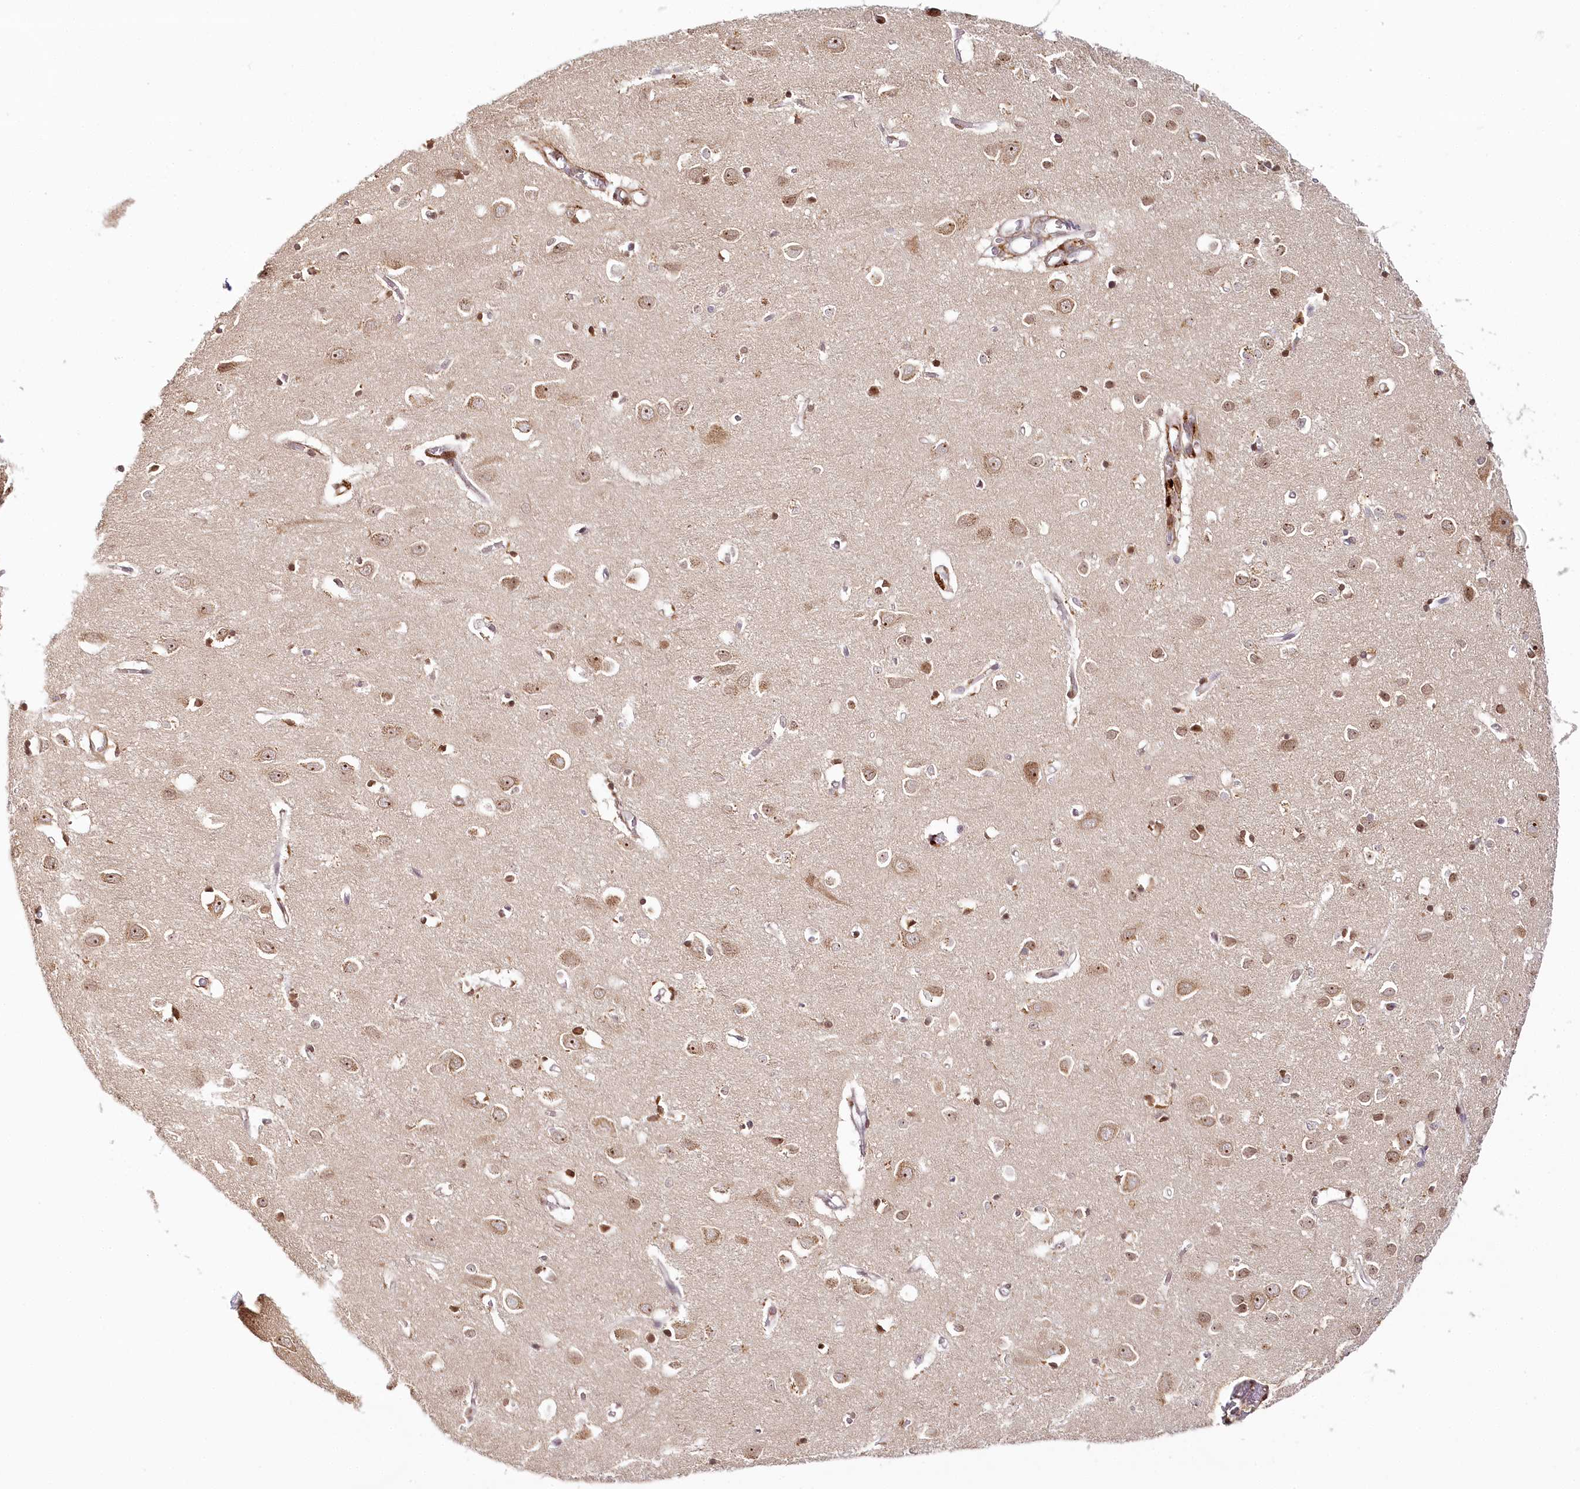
{"staining": {"intensity": "weak", "quantity": "25%-75%", "location": "cytoplasmic/membranous"}, "tissue": "cerebral cortex", "cell_type": "Endothelial cells", "image_type": "normal", "snomed": [{"axis": "morphology", "description": "Normal tissue, NOS"}, {"axis": "topography", "description": "Cerebral cortex"}], "caption": "Brown immunohistochemical staining in unremarkable human cerebral cortex demonstrates weak cytoplasmic/membranous positivity in approximately 25%-75% of endothelial cells.", "gene": "WDR36", "patient": {"sex": "female", "age": 64}}